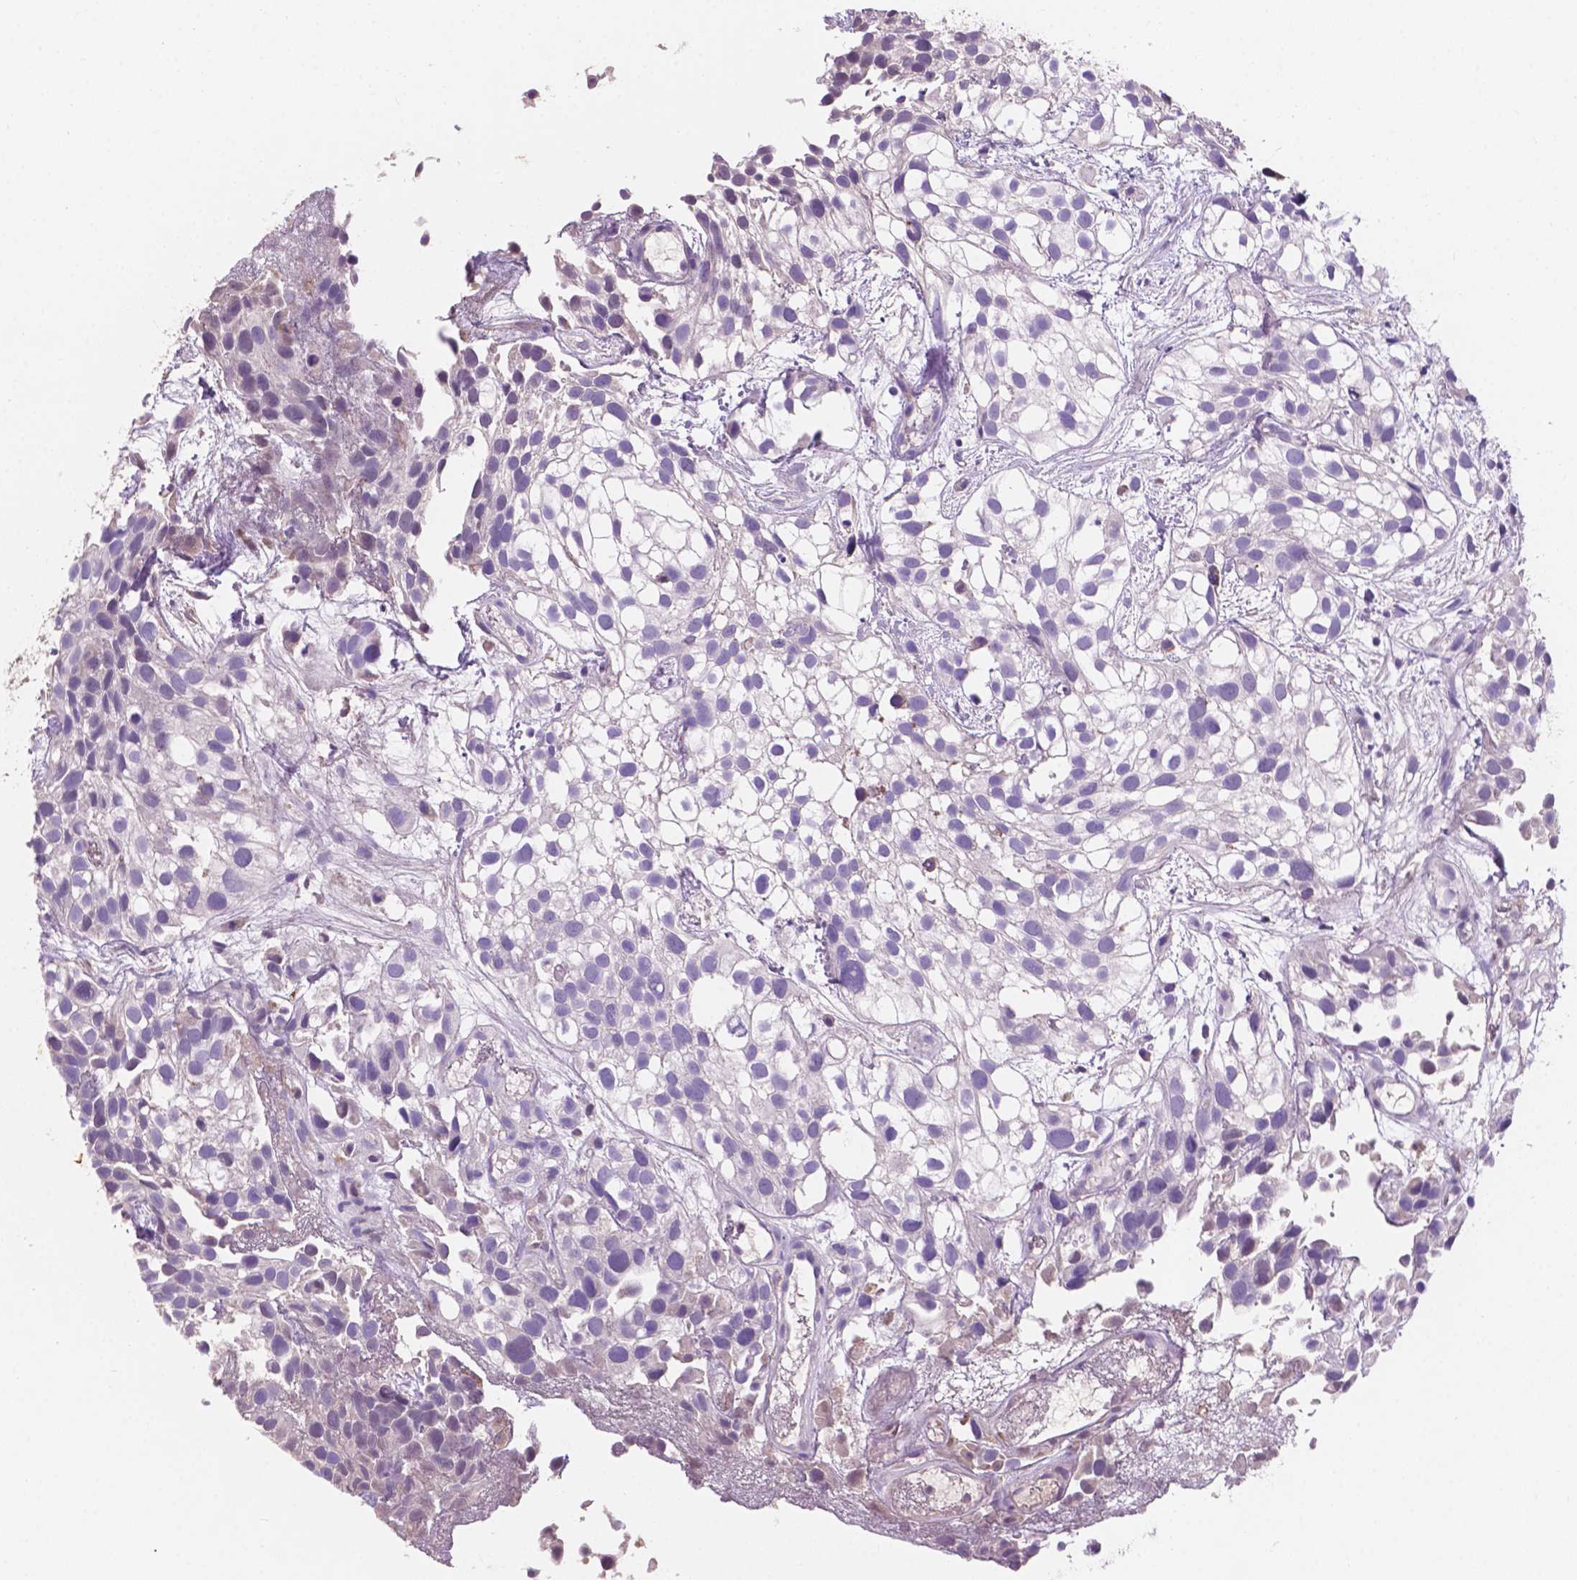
{"staining": {"intensity": "negative", "quantity": "none", "location": "none"}, "tissue": "urothelial cancer", "cell_type": "Tumor cells", "image_type": "cancer", "snomed": [{"axis": "morphology", "description": "Urothelial carcinoma, High grade"}, {"axis": "topography", "description": "Urinary bladder"}], "caption": "The histopathology image demonstrates no staining of tumor cells in urothelial cancer.", "gene": "IREB2", "patient": {"sex": "male", "age": 56}}